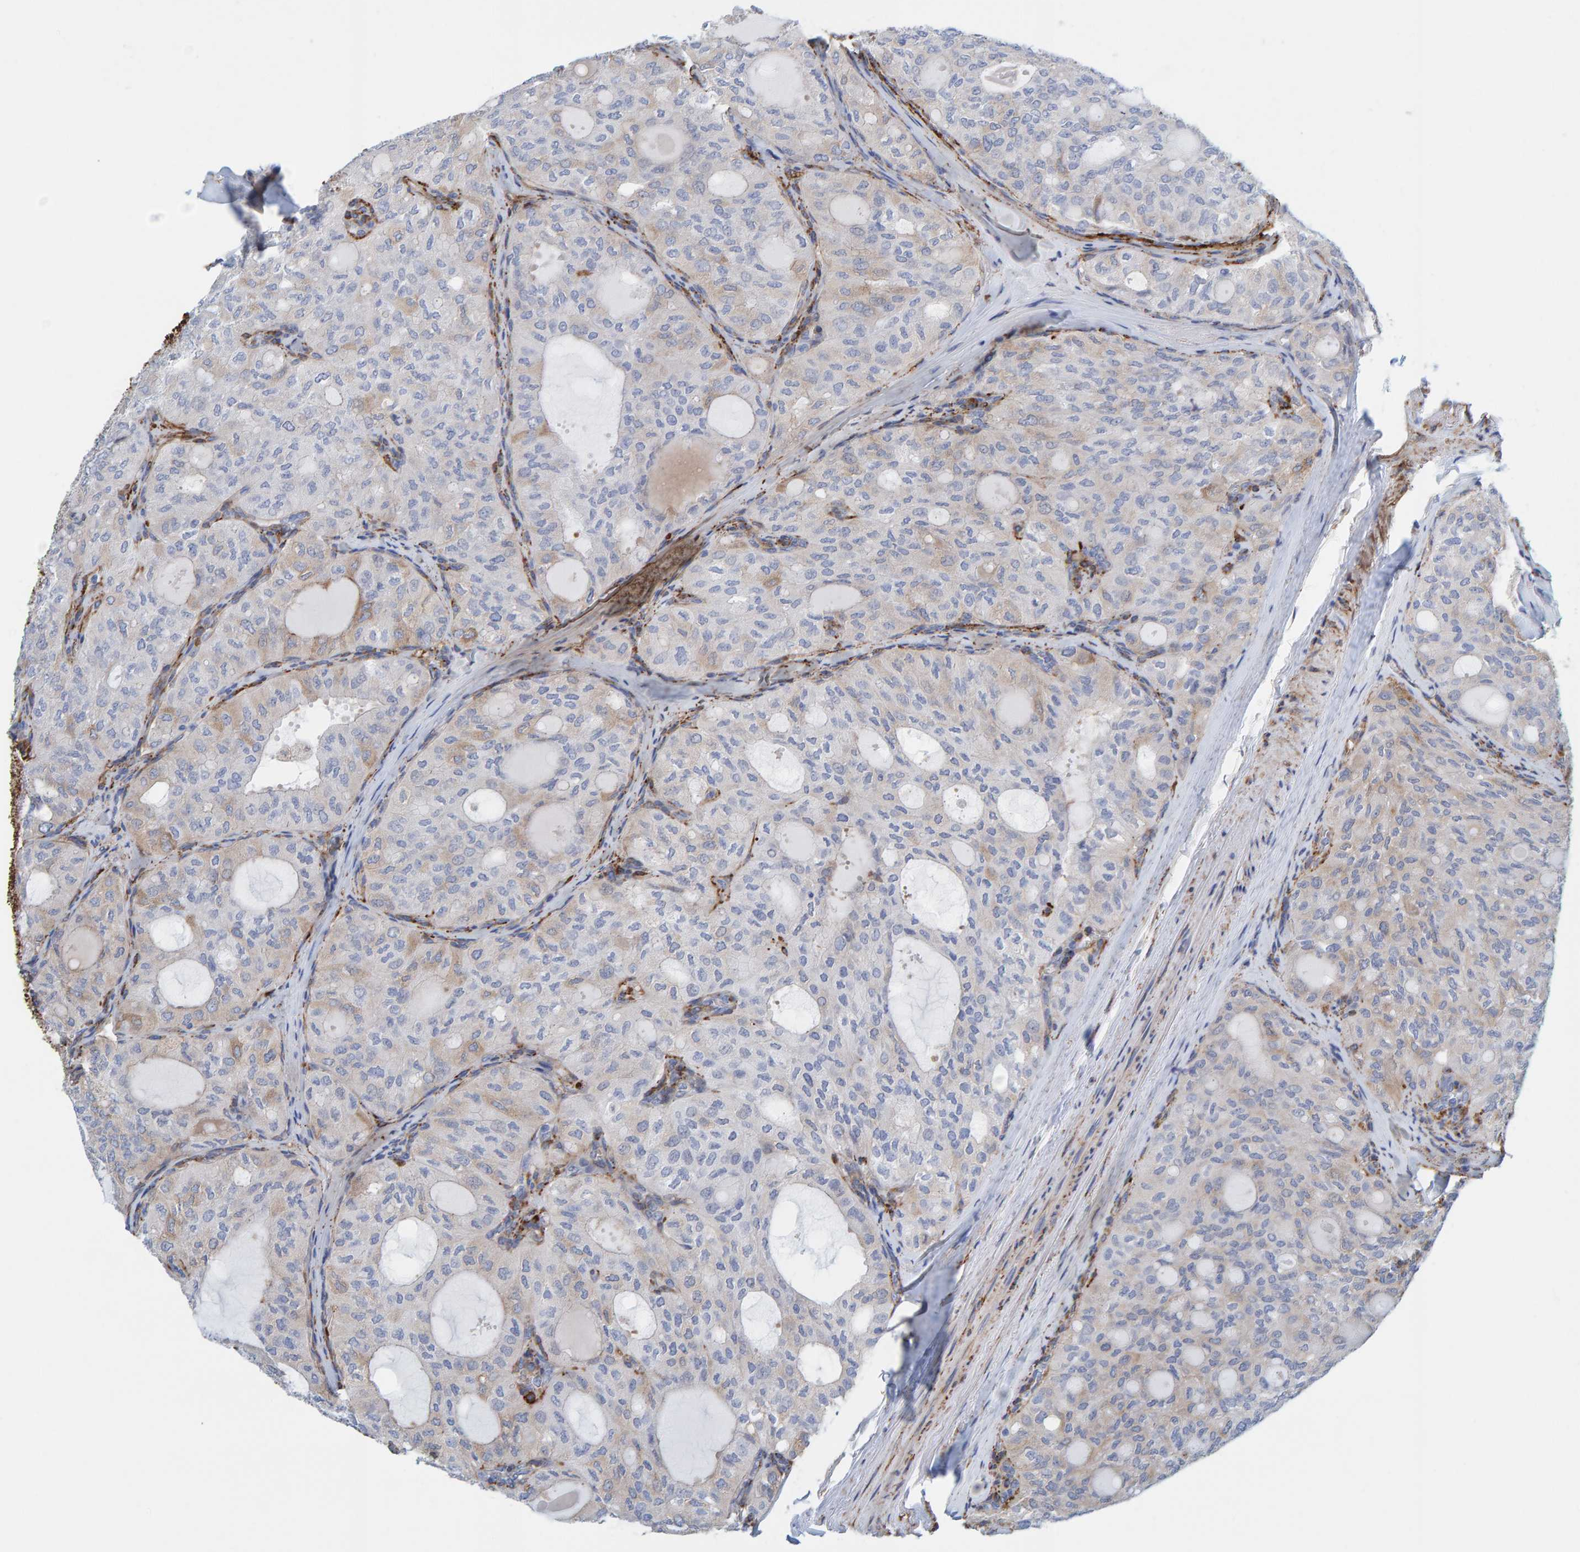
{"staining": {"intensity": "weak", "quantity": "<25%", "location": "cytoplasmic/membranous"}, "tissue": "thyroid cancer", "cell_type": "Tumor cells", "image_type": "cancer", "snomed": [{"axis": "morphology", "description": "Follicular adenoma carcinoma, NOS"}, {"axis": "topography", "description": "Thyroid gland"}], "caption": "Follicular adenoma carcinoma (thyroid) stained for a protein using IHC exhibits no expression tumor cells.", "gene": "MAP1B", "patient": {"sex": "male", "age": 75}}